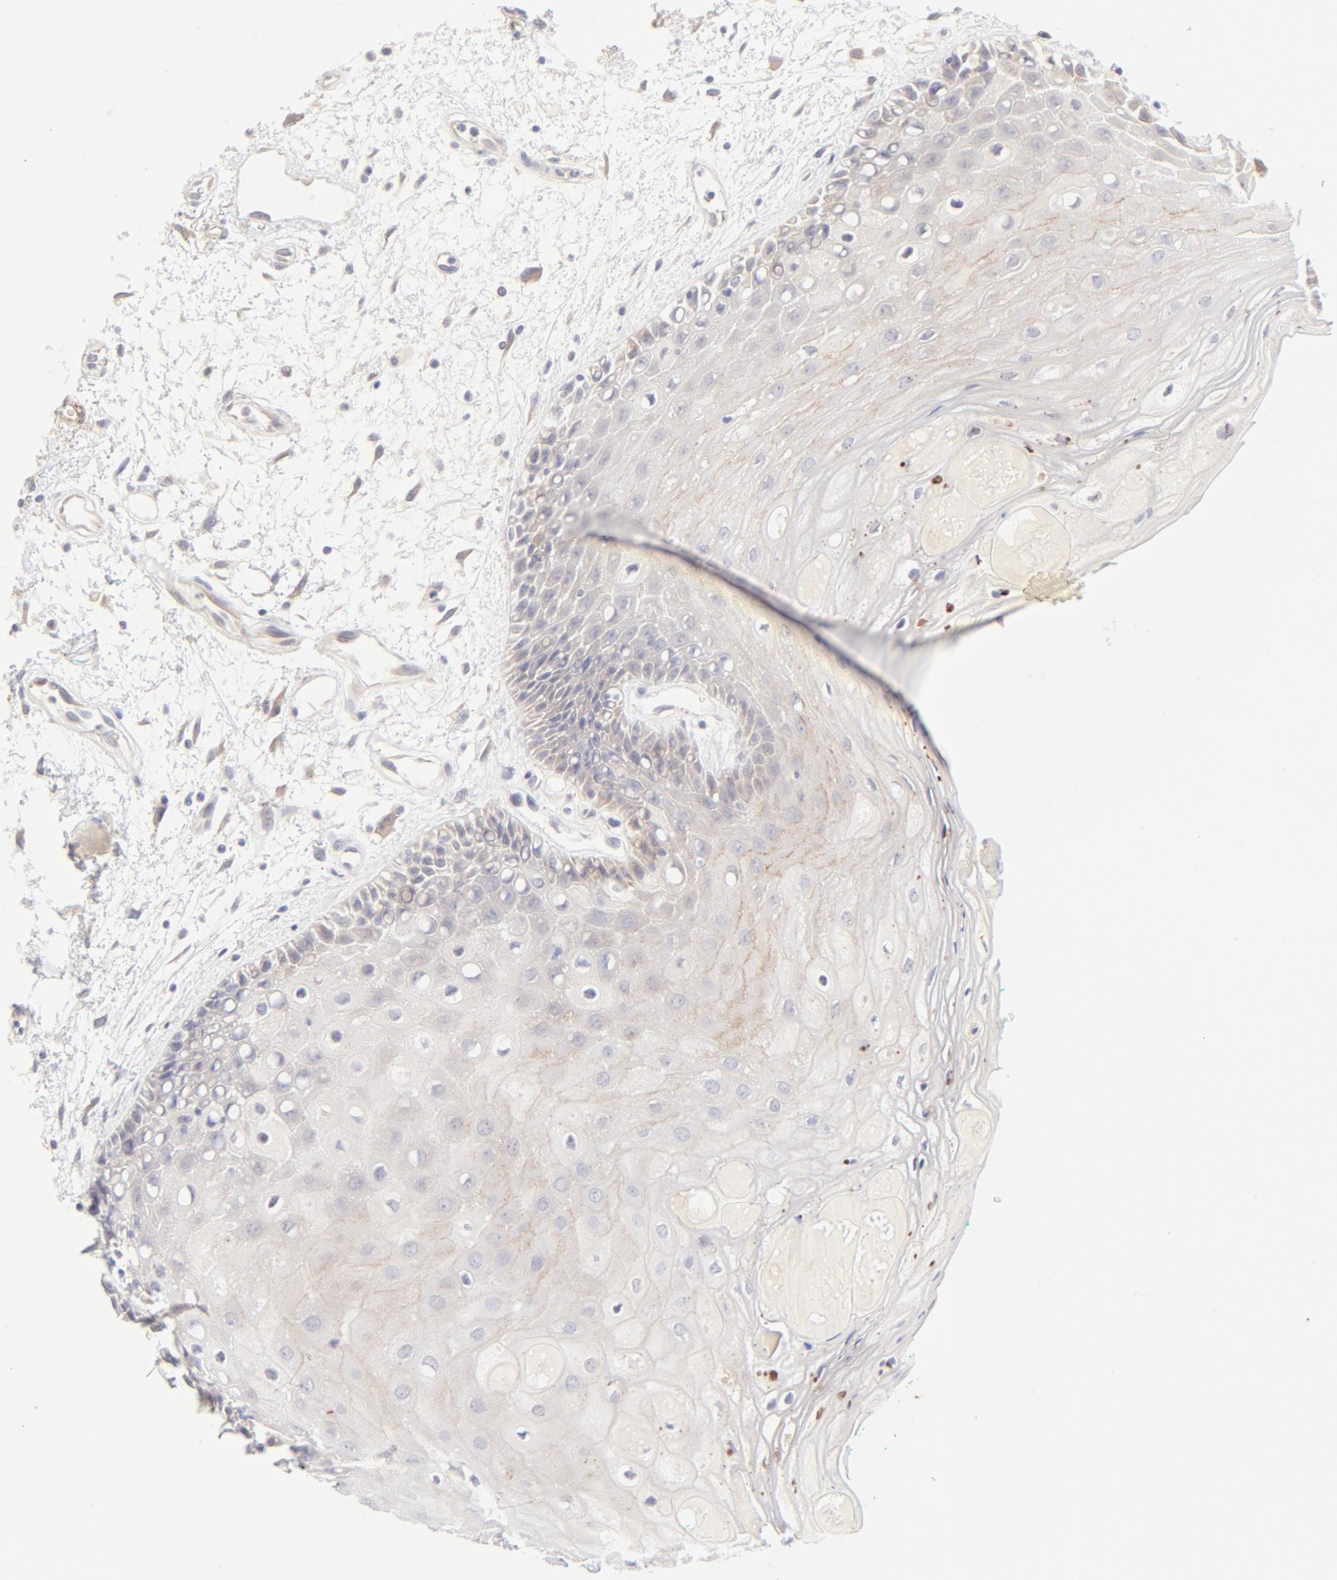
{"staining": {"intensity": "weak", "quantity": "25%-75%", "location": "cytoplasmic/membranous"}, "tissue": "oral mucosa", "cell_type": "Squamous epithelial cells", "image_type": "normal", "snomed": [{"axis": "morphology", "description": "Normal tissue, NOS"}, {"axis": "morphology", "description": "Squamous cell carcinoma, NOS"}, {"axis": "topography", "description": "Skeletal muscle"}, {"axis": "topography", "description": "Oral tissue"}, {"axis": "topography", "description": "Head-Neck"}], "caption": "Immunohistochemistry (IHC) of normal oral mucosa reveals low levels of weak cytoplasmic/membranous expression in about 25%-75% of squamous epithelial cells.", "gene": "NKX2", "patient": {"sex": "female", "age": 84}}